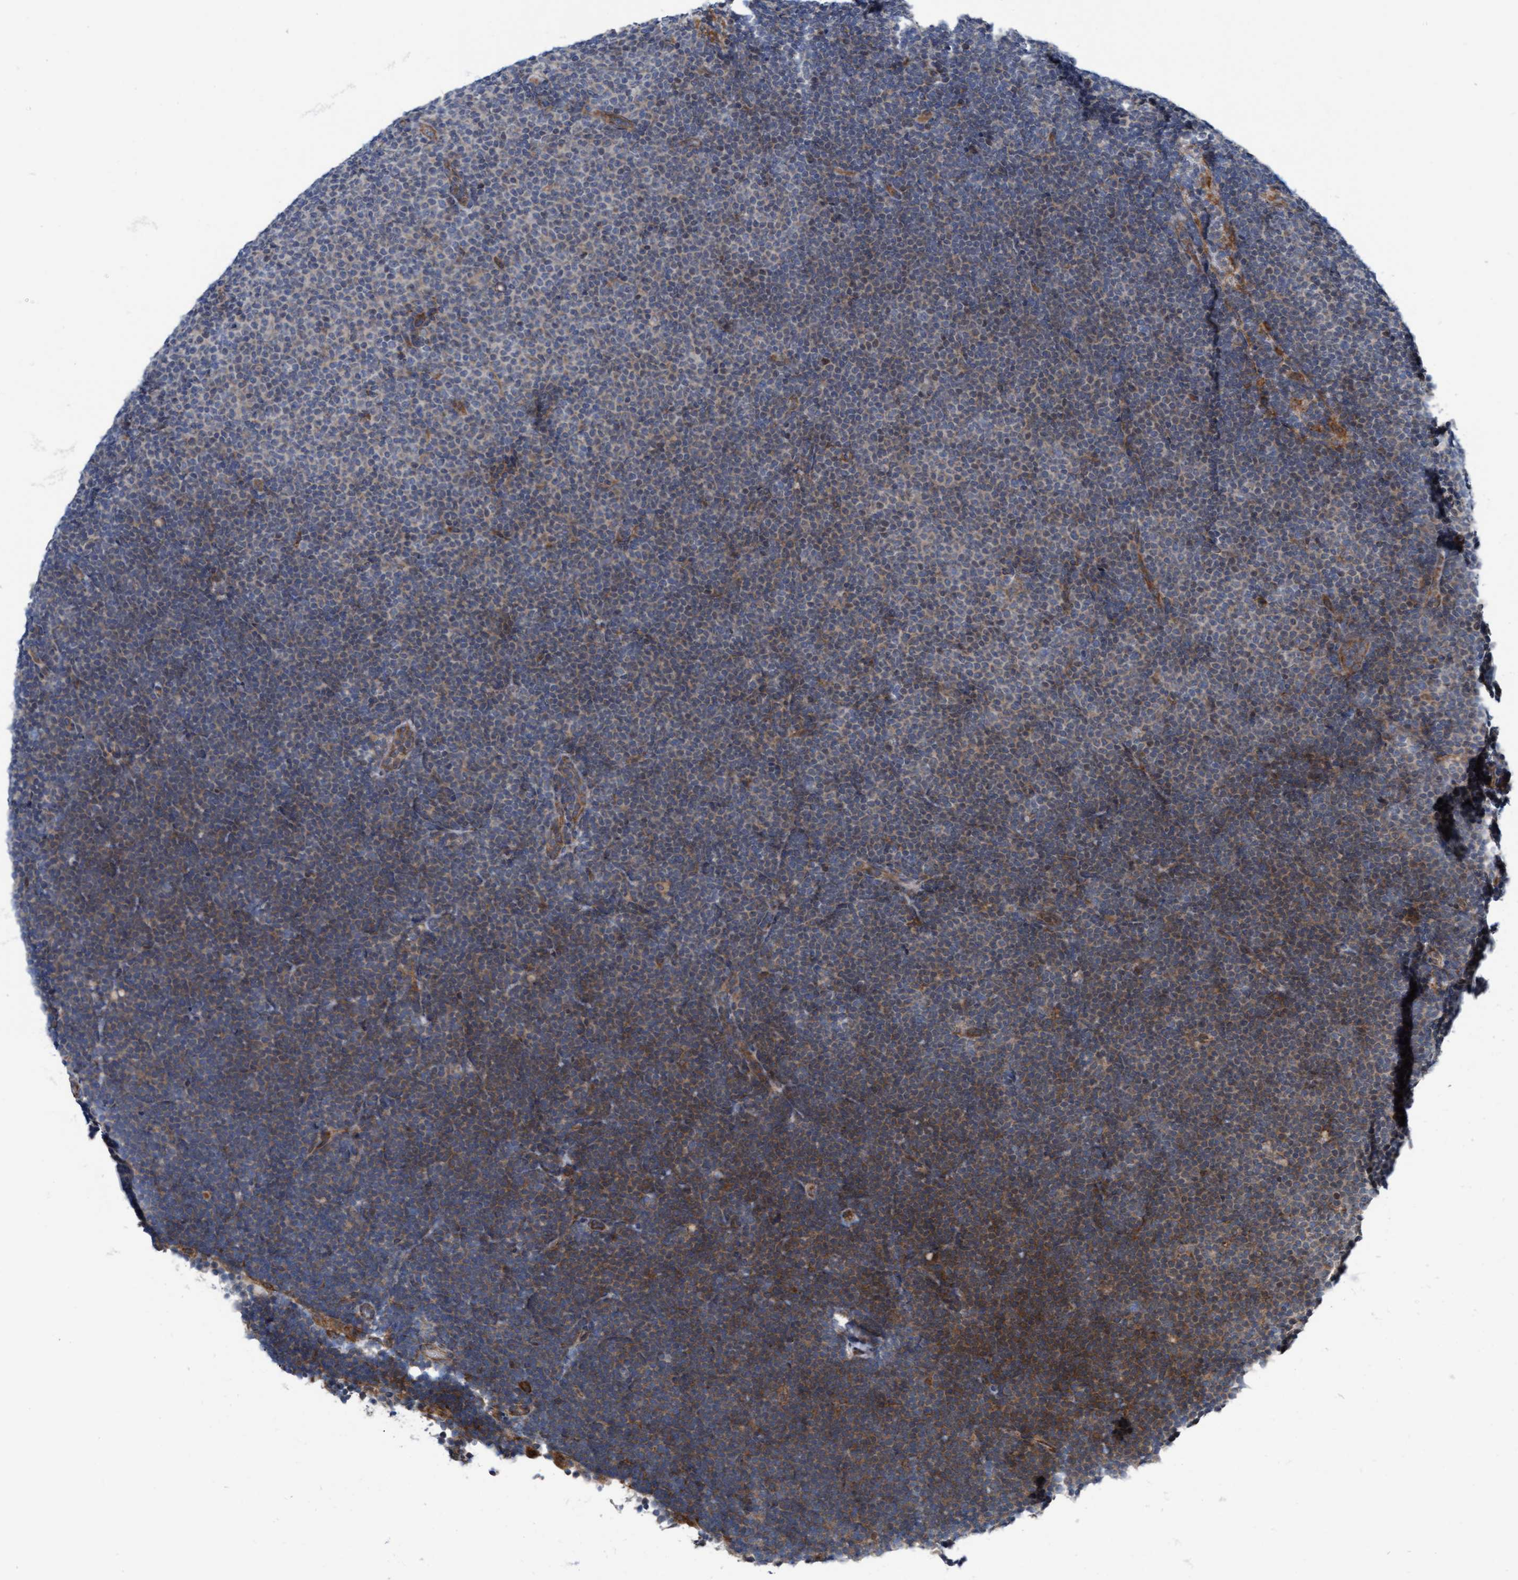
{"staining": {"intensity": "moderate", "quantity": "25%-75%", "location": "cytoplasmic/membranous"}, "tissue": "lymphoma", "cell_type": "Tumor cells", "image_type": "cancer", "snomed": [{"axis": "morphology", "description": "Malignant lymphoma, non-Hodgkin's type, Low grade"}, {"axis": "topography", "description": "Lymph node"}], "caption": "Immunohistochemistry (IHC) (DAB (3,3'-diaminobenzidine)) staining of lymphoma exhibits moderate cytoplasmic/membranous protein positivity in approximately 25%-75% of tumor cells.", "gene": "RAP1GAP2", "patient": {"sex": "female", "age": 53}}